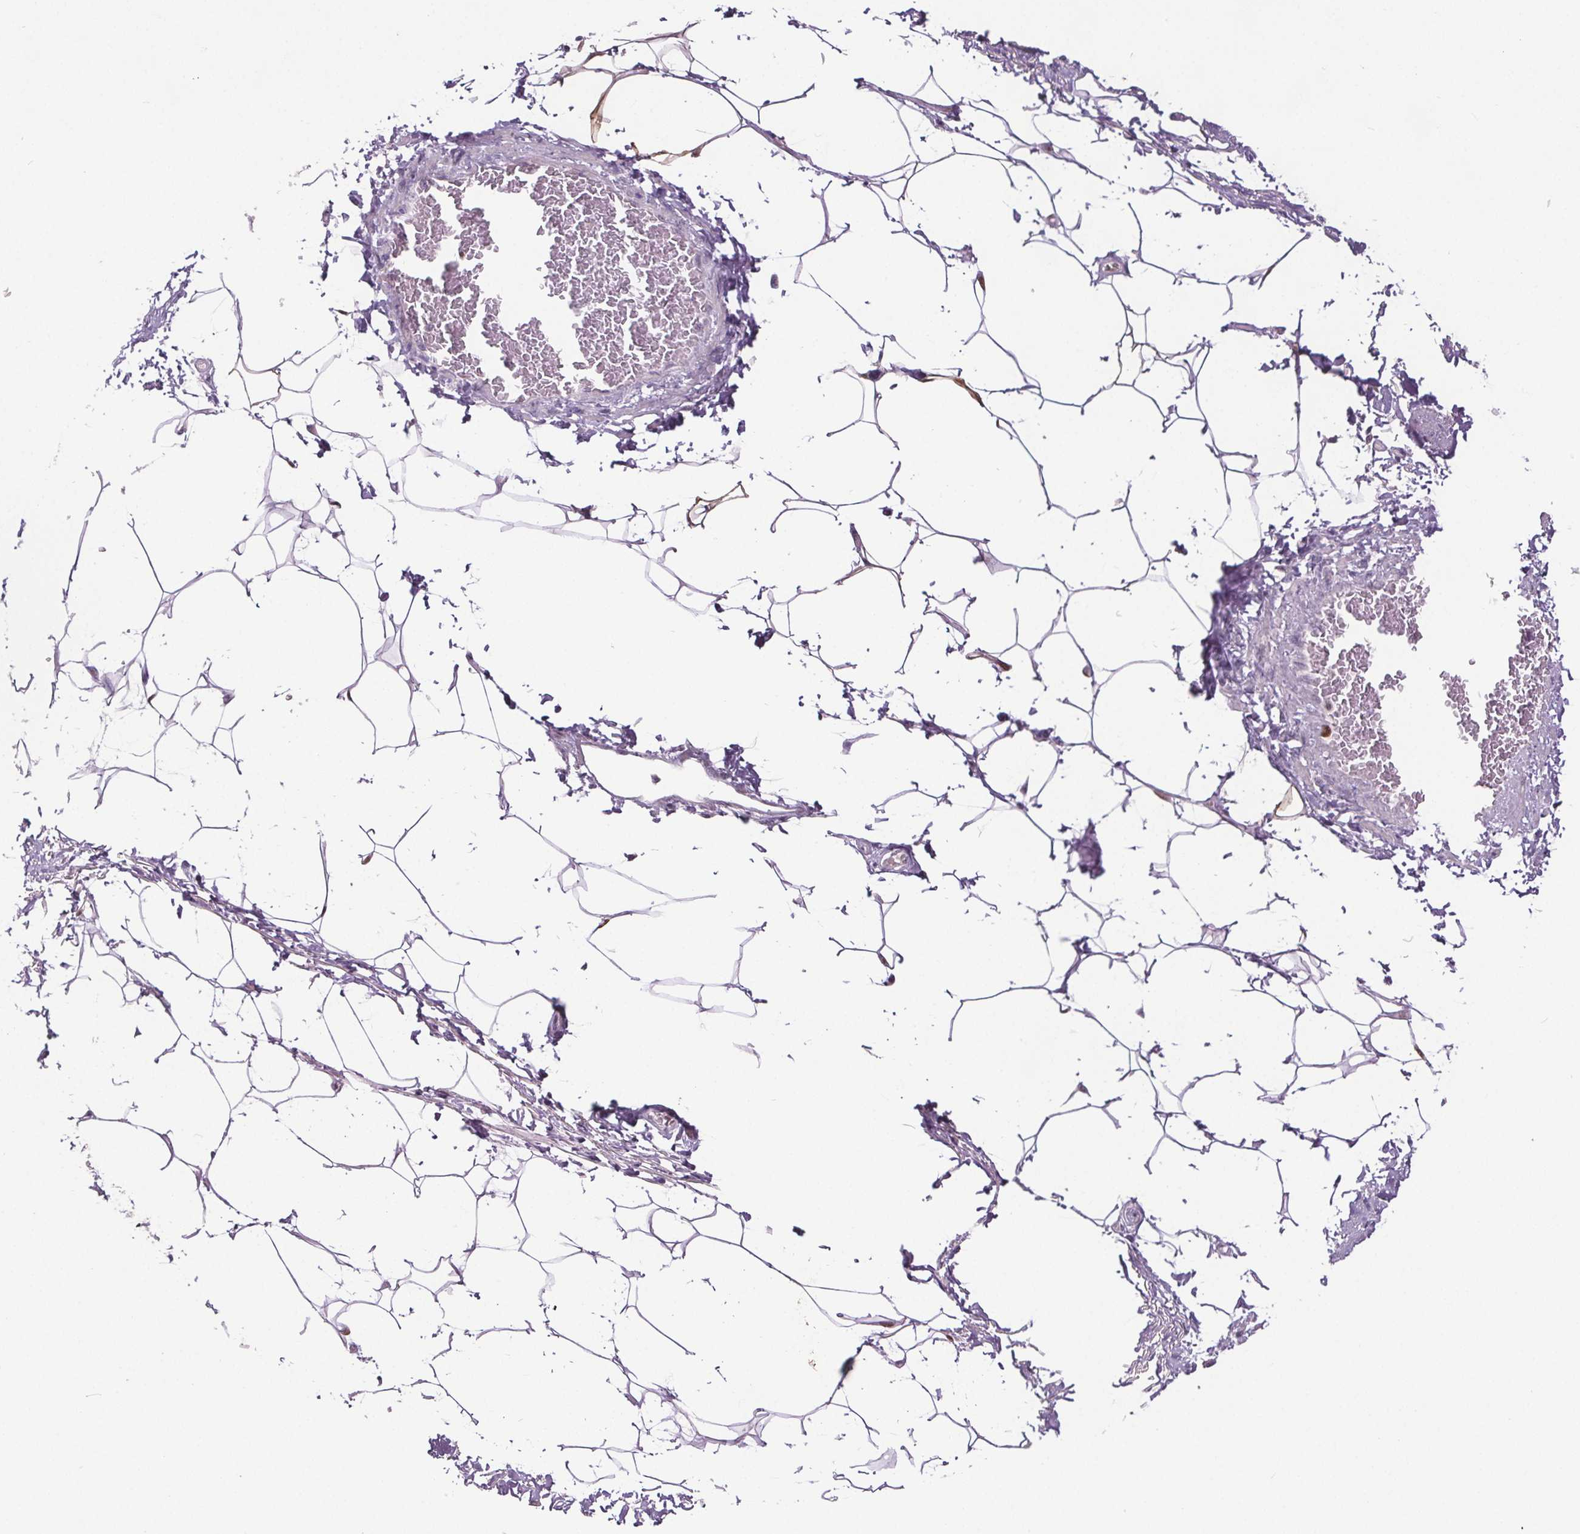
{"staining": {"intensity": "moderate", "quantity": "<25%", "location": "nuclear"}, "tissue": "adipose tissue", "cell_type": "Adipocytes", "image_type": "normal", "snomed": [{"axis": "morphology", "description": "Normal tissue, NOS"}, {"axis": "topography", "description": "Peripheral nerve tissue"}], "caption": "Immunohistochemical staining of unremarkable adipose tissue exhibits <25% levels of moderate nuclear protein expression in approximately <25% of adipocytes. Ihc stains the protein of interest in brown and the nuclei are stained blue.", "gene": "CENPF", "patient": {"sex": "male", "age": 51}}